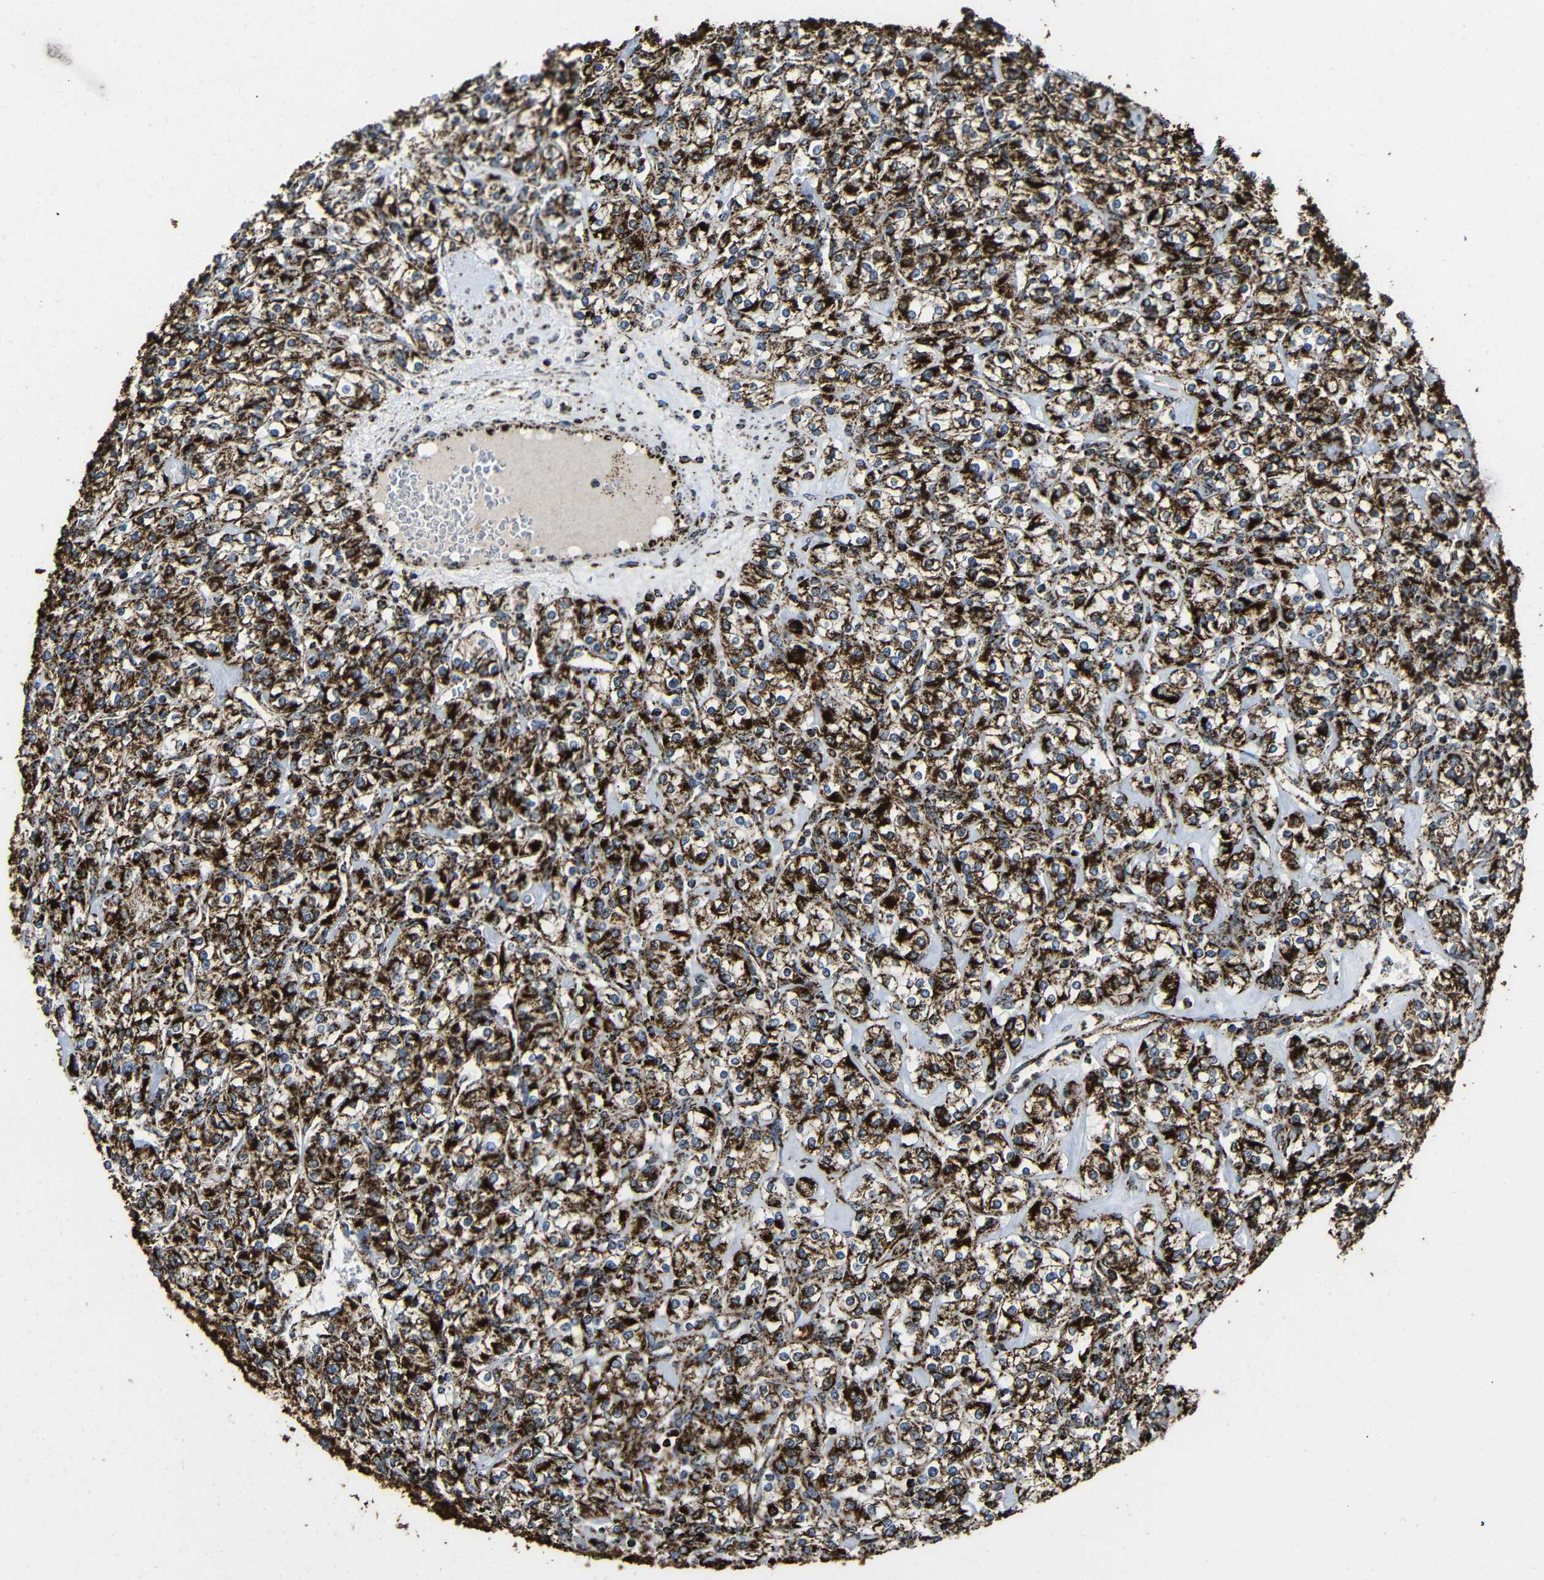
{"staining": {"intensity": "strong", "quantity": ">75%", "location": "cytoplasmic/membranous"}, "tissue": "renal cancer", "cell_type": "Tumor cells", "image_type": "cancer", "snomed": [{"axis": "morphology", "description": "Adenocarcinoma, NOS"}, {"axis": "topography", "description": "Kidney"}], "caption": "Adenocarcinoma (renal) stained with a protein marker displays strong staining in tumor cells.", "gene": "ATP5F1A", "patient": {"sex": "male", "age": 77}}